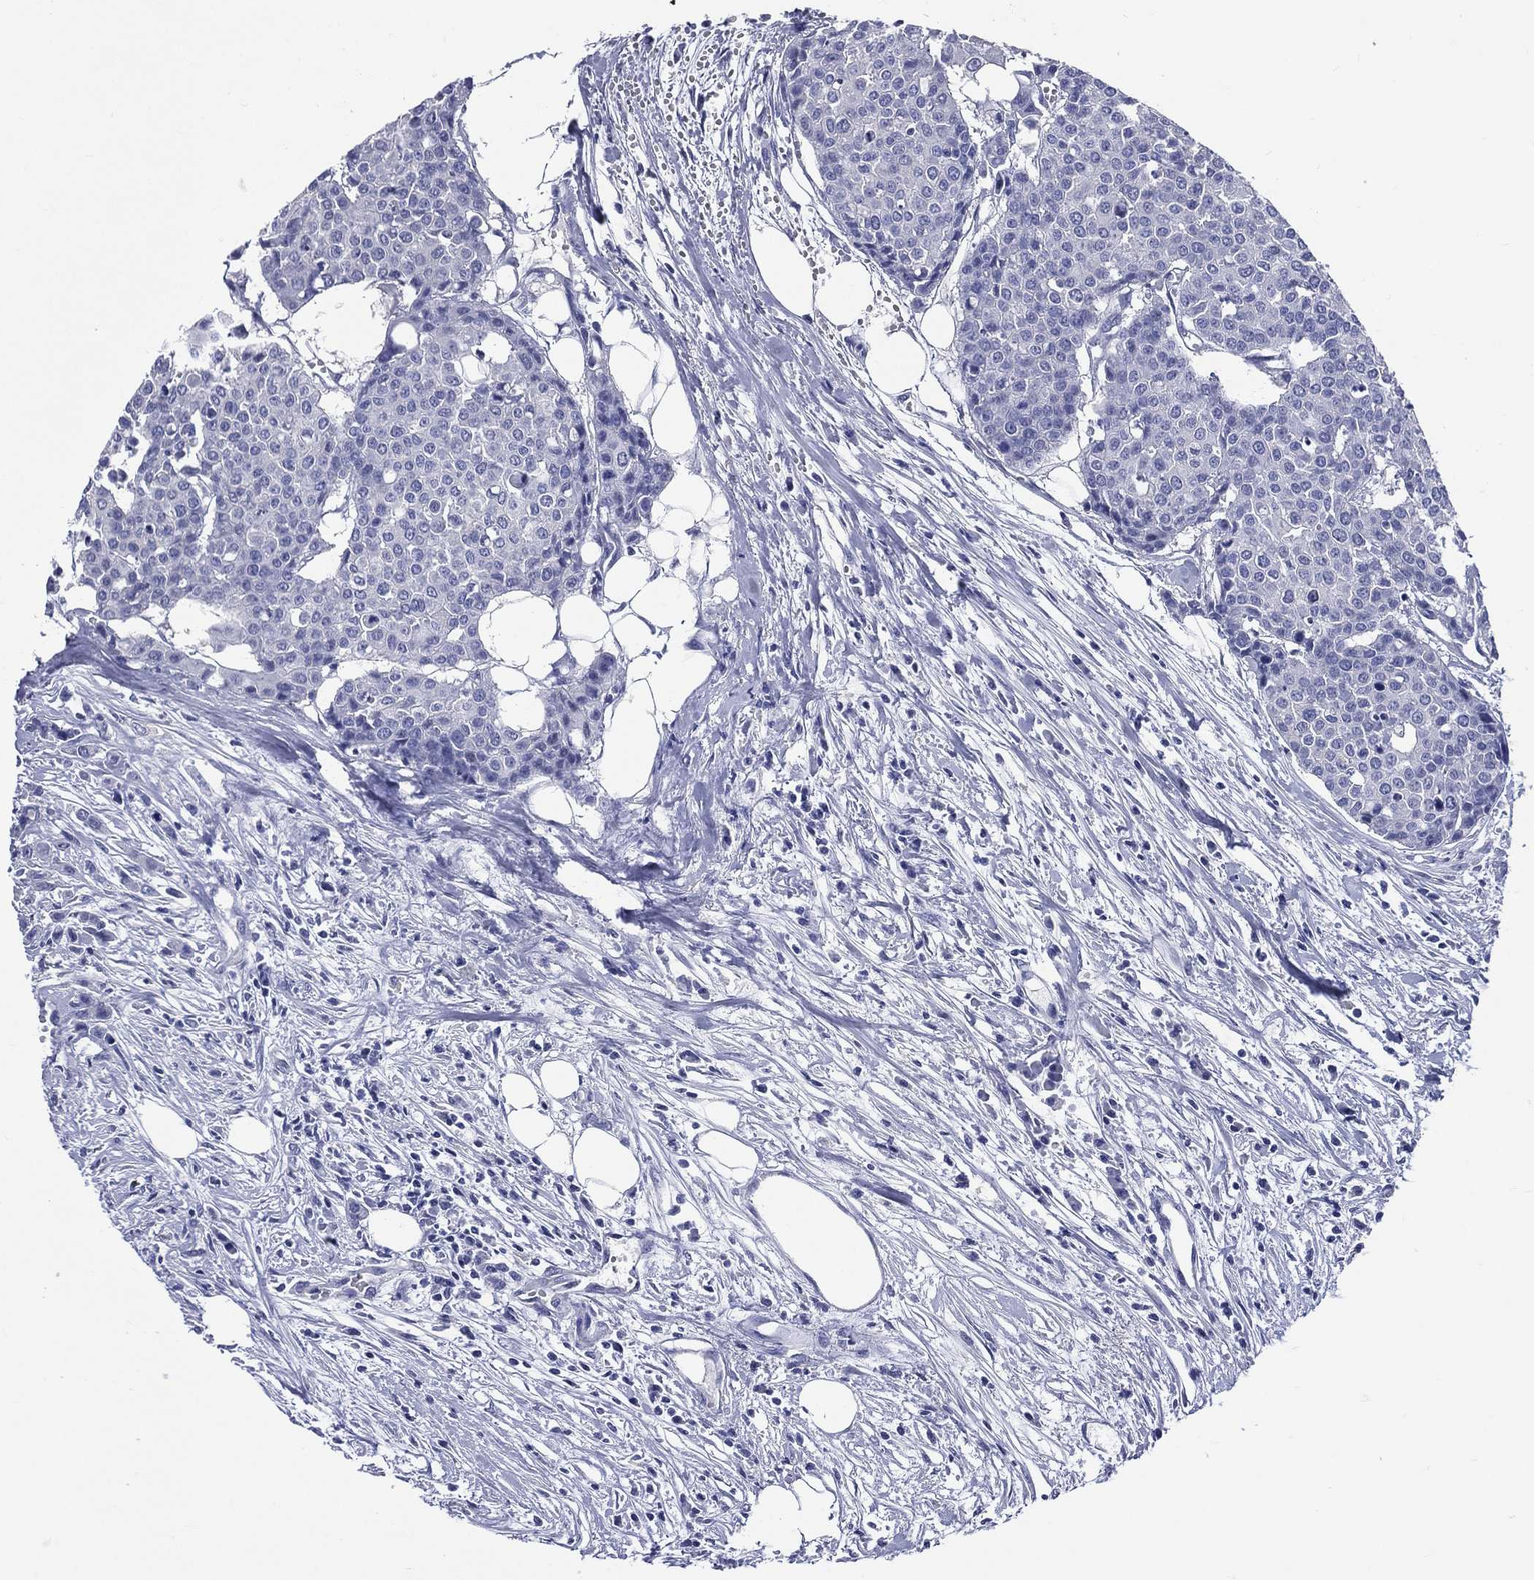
{"staining": {"intensity": "negative", "quantity": "none", "location": "none"}, "tissue": "carcinoid", "cell_type": "Tumor cells", "image_type": "cancer", "snomed": [{"axis": "morphology", "description": "Carcinoid, malignant, NOS"}, {"axis": "topography", "description": "Colon"}], "caption": "IHC of human carcinoid demonstrates no staining in tumor cells.", "gene": "DPYS", "patient": {"sex": "male", "age": 81}}